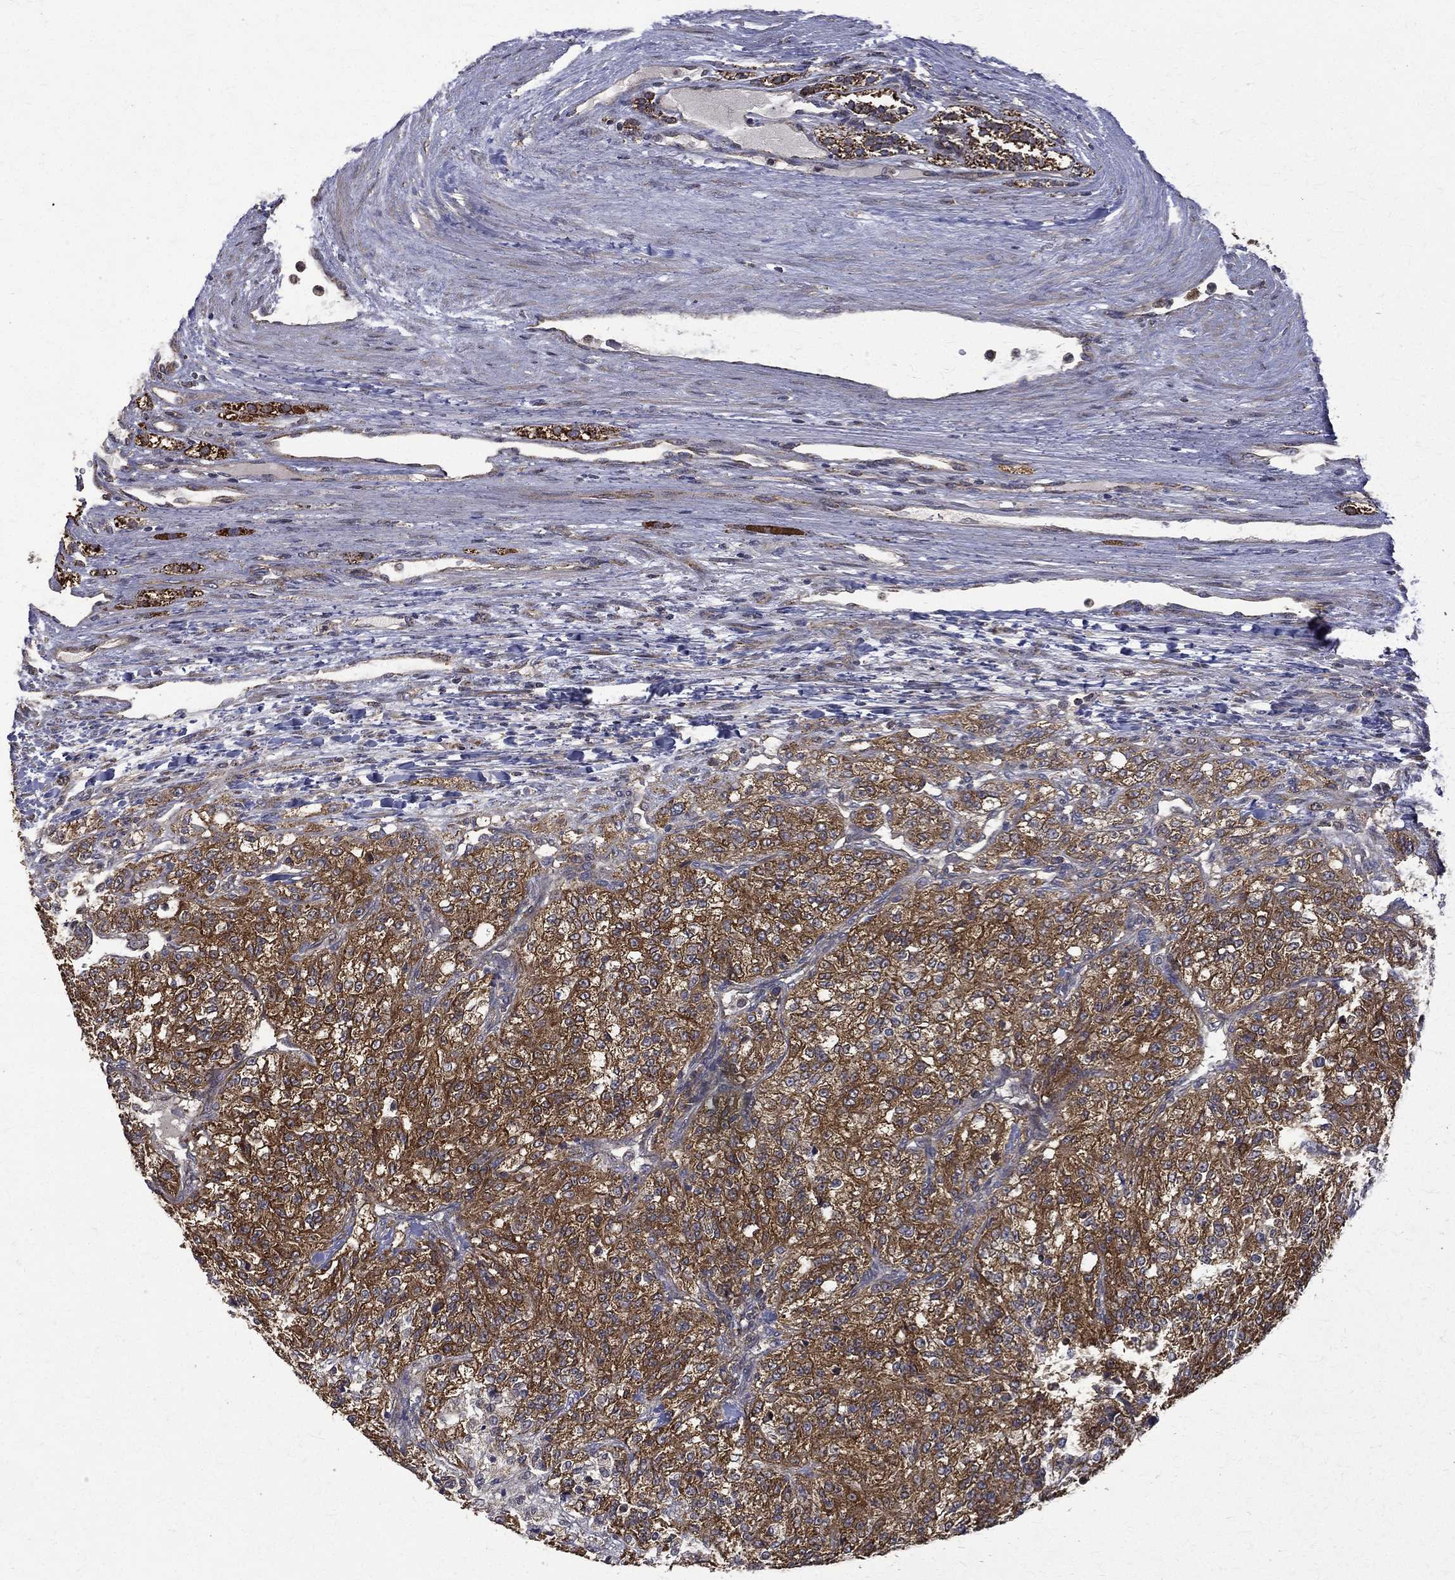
{"staining": {"intensity": "strong", "quantity": ">75%", "location": "cytoplasmic/membranous"}, "tissue": "renal cancer", "cell_type": "Tumor cells", "image_type": "cancer", "snomed": [{"axis": "morphology", "description": "Adenocarcinoma, NOS"}, {"axis": "topography", "description": "Kidney"}], "caption": "IHC (DAB) staining of human renal cancer (adenocarcinoma) reveals strong cytoplasmic/membranous protein positivity in approximately >75% of tumor cells.", "gene": "RPGR", "patient": {"sex": "female", "age": 63}}